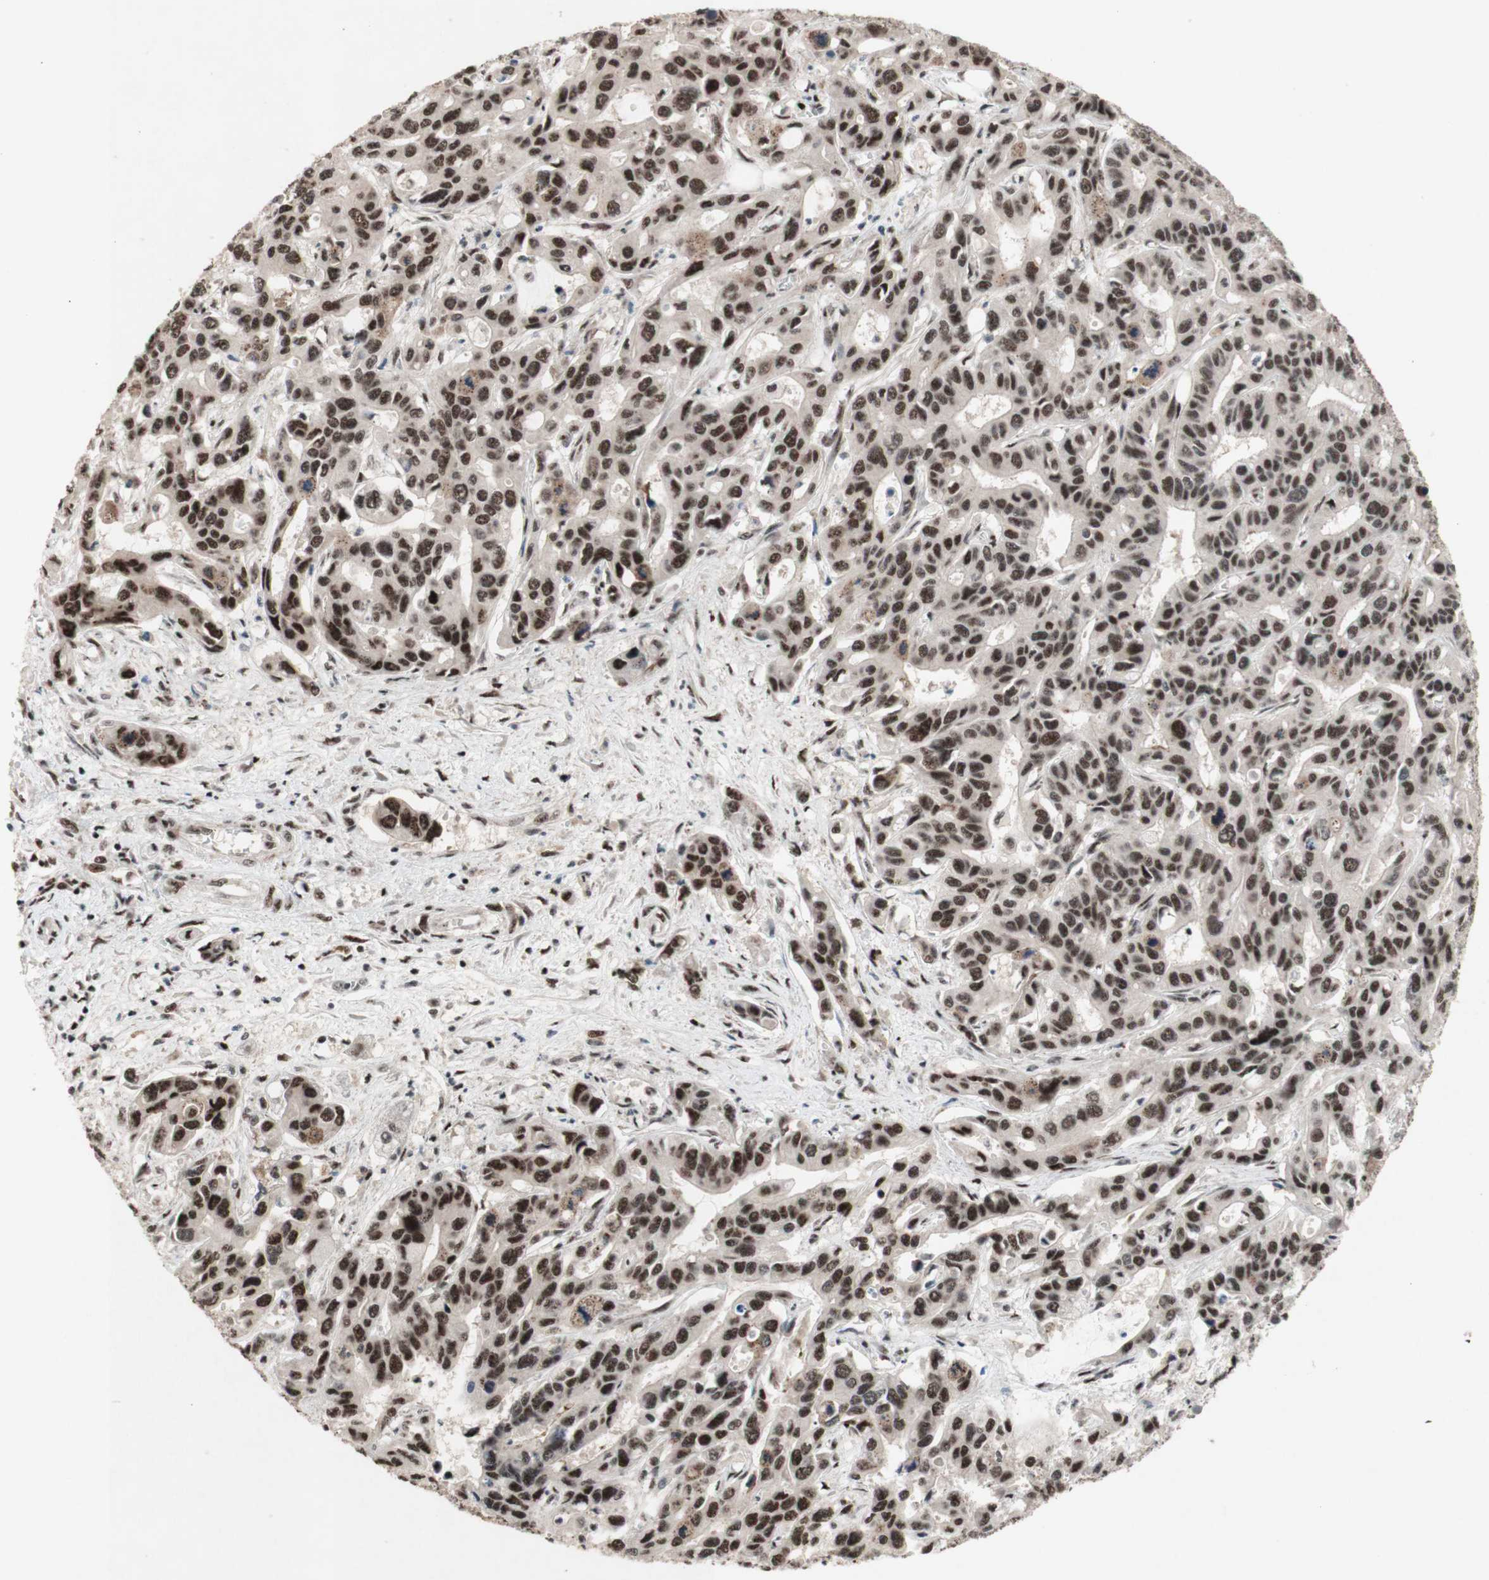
{"staining": {"intensity": "strong", "quantity": ">75%", "location": "nuclear"}, "tissue": "liver cancer", "cell_type": "Tumor cells", "image_type": "cancer", "snomed": [{"axis": "morphology", "description": "Cholangiocarcinoma"}, {"axis": "topography", "description": "Liver"}], "caption": "A micrograph showing strong nuclear staining in about >75% of tumor cells in cholangiocarcinoma (liver), as visualized by brown immunohistochemical staining.", "gene": "TLE1", "patient": {"sex": "female", "age": 65}}